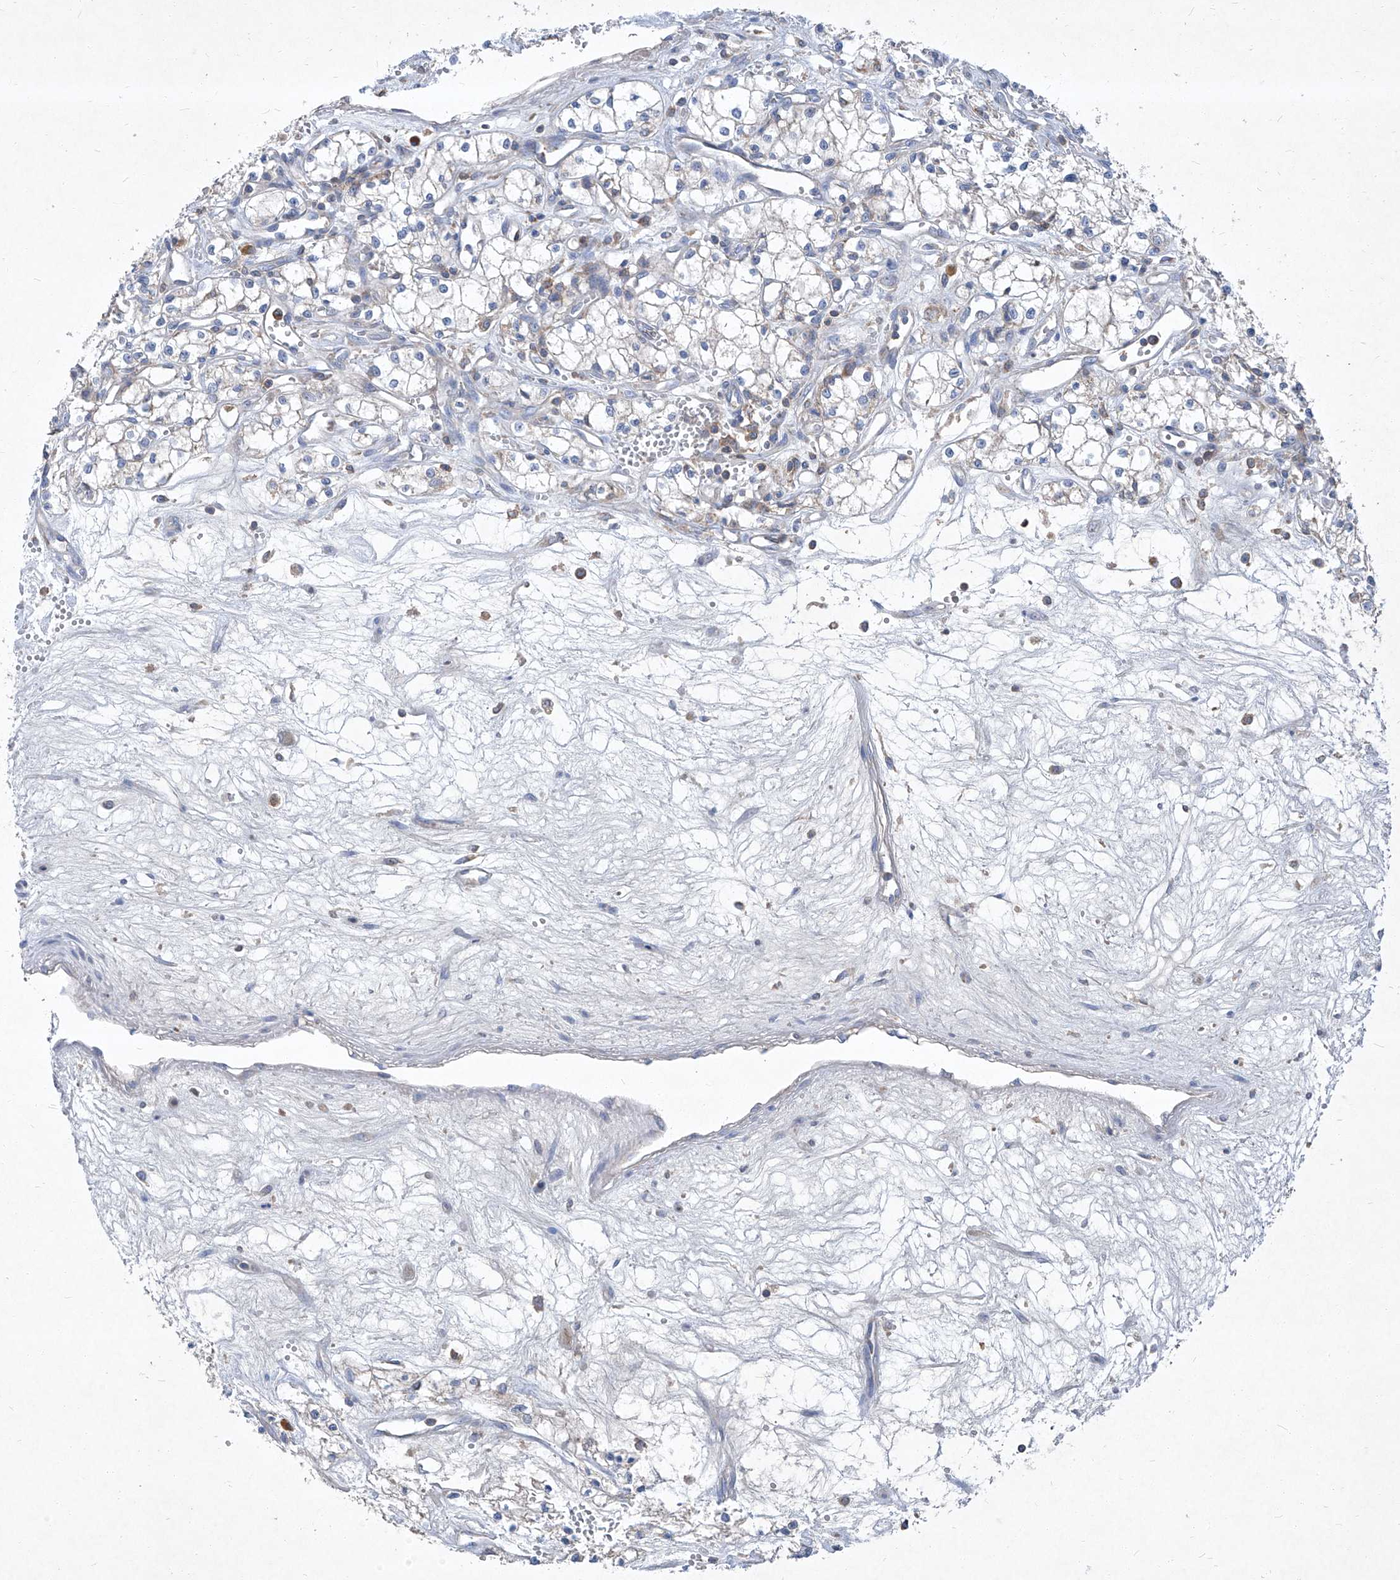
{"staining": {"intensity": "negative", "quantity": "none", "location": "none"}, "tissue": "renal cancer", "cell_type": "Tumor cells", "image_type": "cancer", "snomed": [{"axis": "morphology", "description": "Adenocarcinoma, NOS"}, {"axis": "topography", "description": "Kidney"}], "caption": "This micrograph is of renal adenocarcinoma stained with immunohistochemistry to label a protein in brown with the nuclei are counter-stained blue. There is no expression in tumor cells. The staining is performed using DAB brown chromogen with nuclei counter-stained in using hematoxylin.", "gene": "EPHA8", "patient": {"sex": "male", "age": 59}}